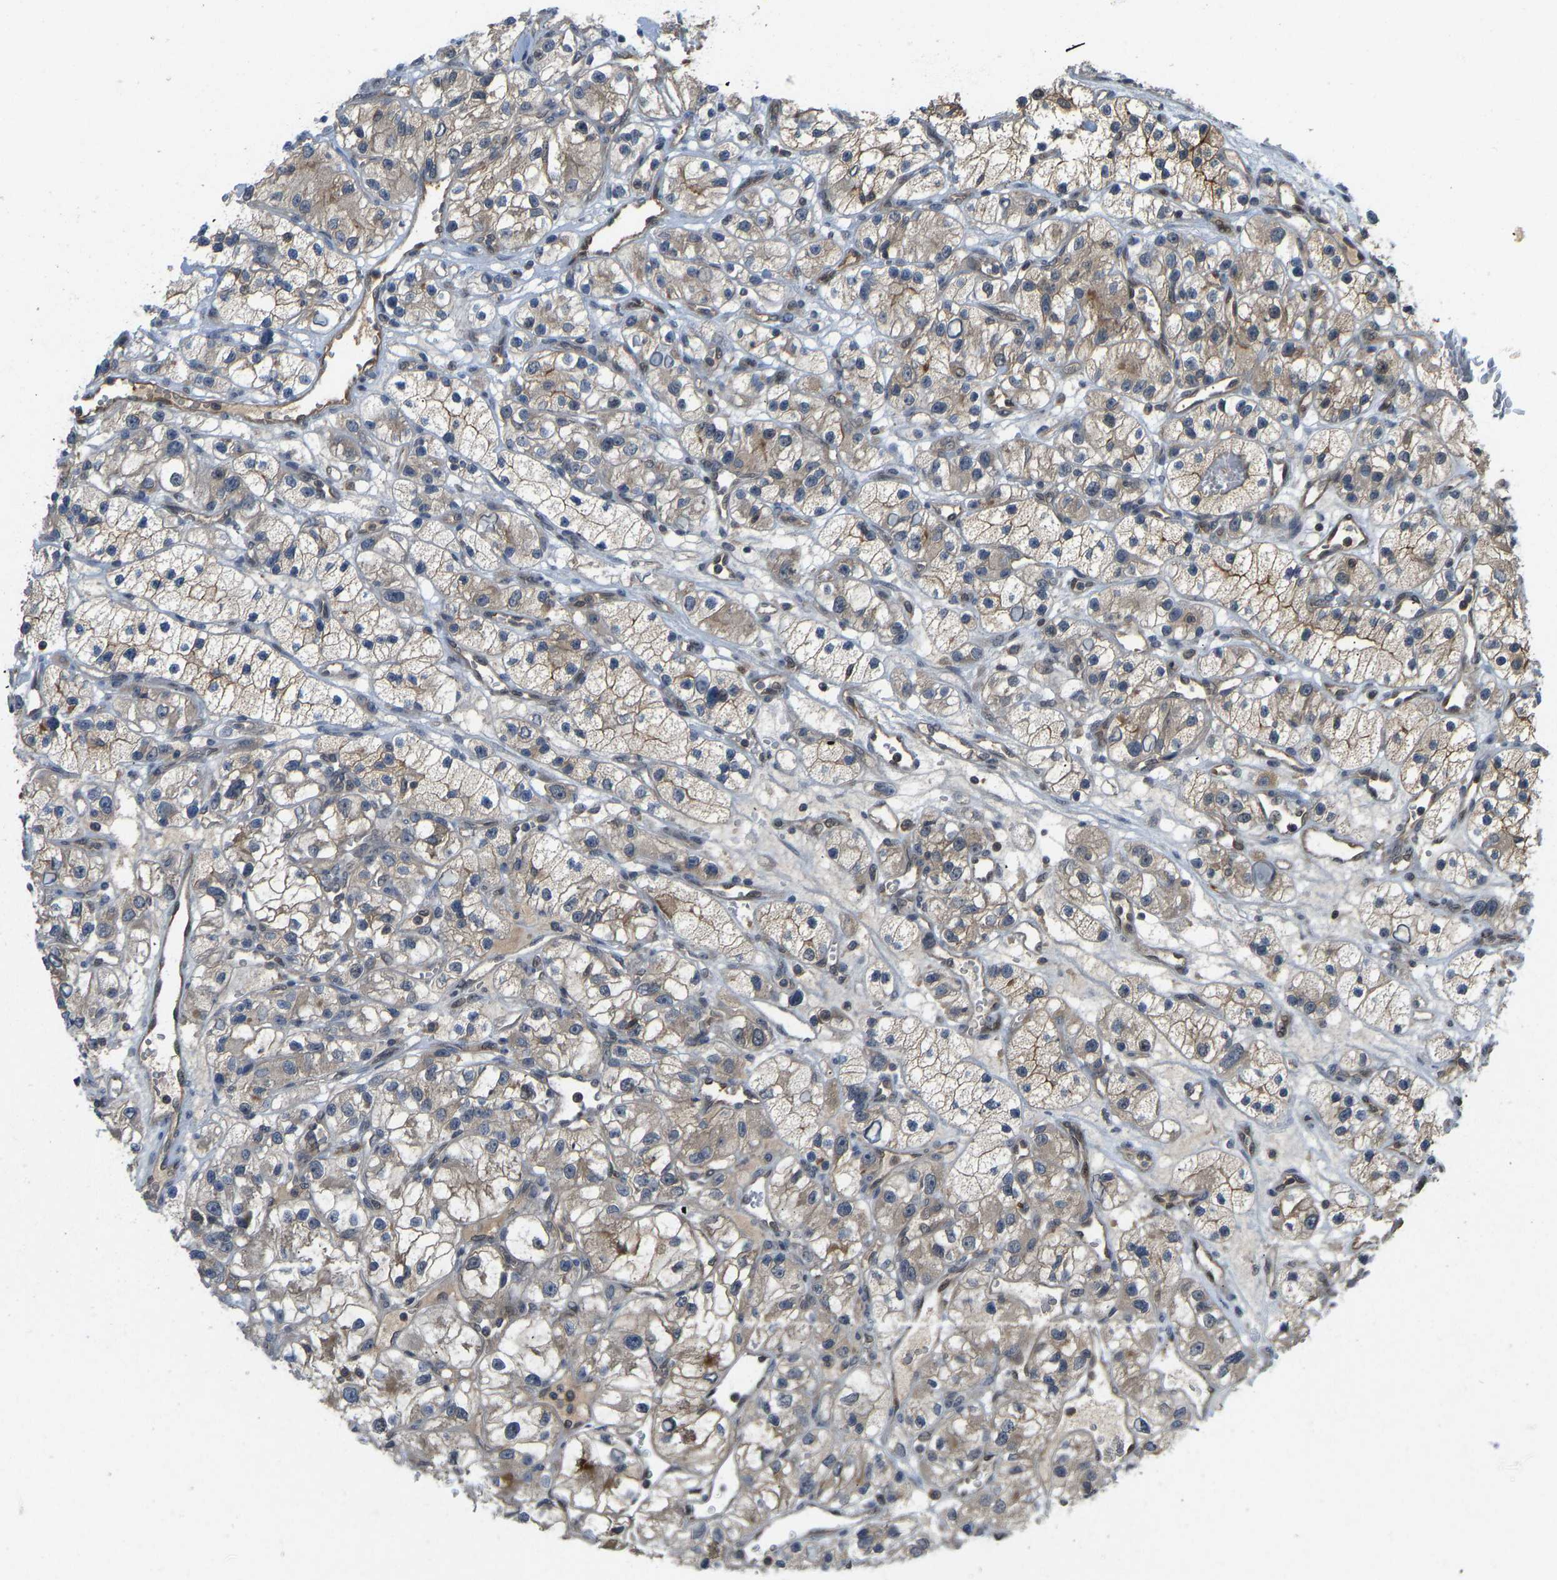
{"staining": {"intensity": "weak", "quantity": ">75%", "location": "cytoplasmic/membranous"}, "tissue": "renal cancer", "cell_type": "Tumor cells", "image_type": "cancer", "snomed": [{"axis": "morphology", "description": "Adenocarcinoma, NOS"}, {"axis": "topography", "description": "Kidney"}], "caption": "Protein staining of renal cancer (adenocarcinoma) tissue displays weak cytoplasmic/membranous positivity in about >75% of tumor cells. (Stains: DAB (3,3'-diaminobenzidine) in brown, nuclei in blue, Microscopy: brightfield microscopy at high magnification).", "gene": "CCT8", "patient": {"sex": "female", "age": 57}}